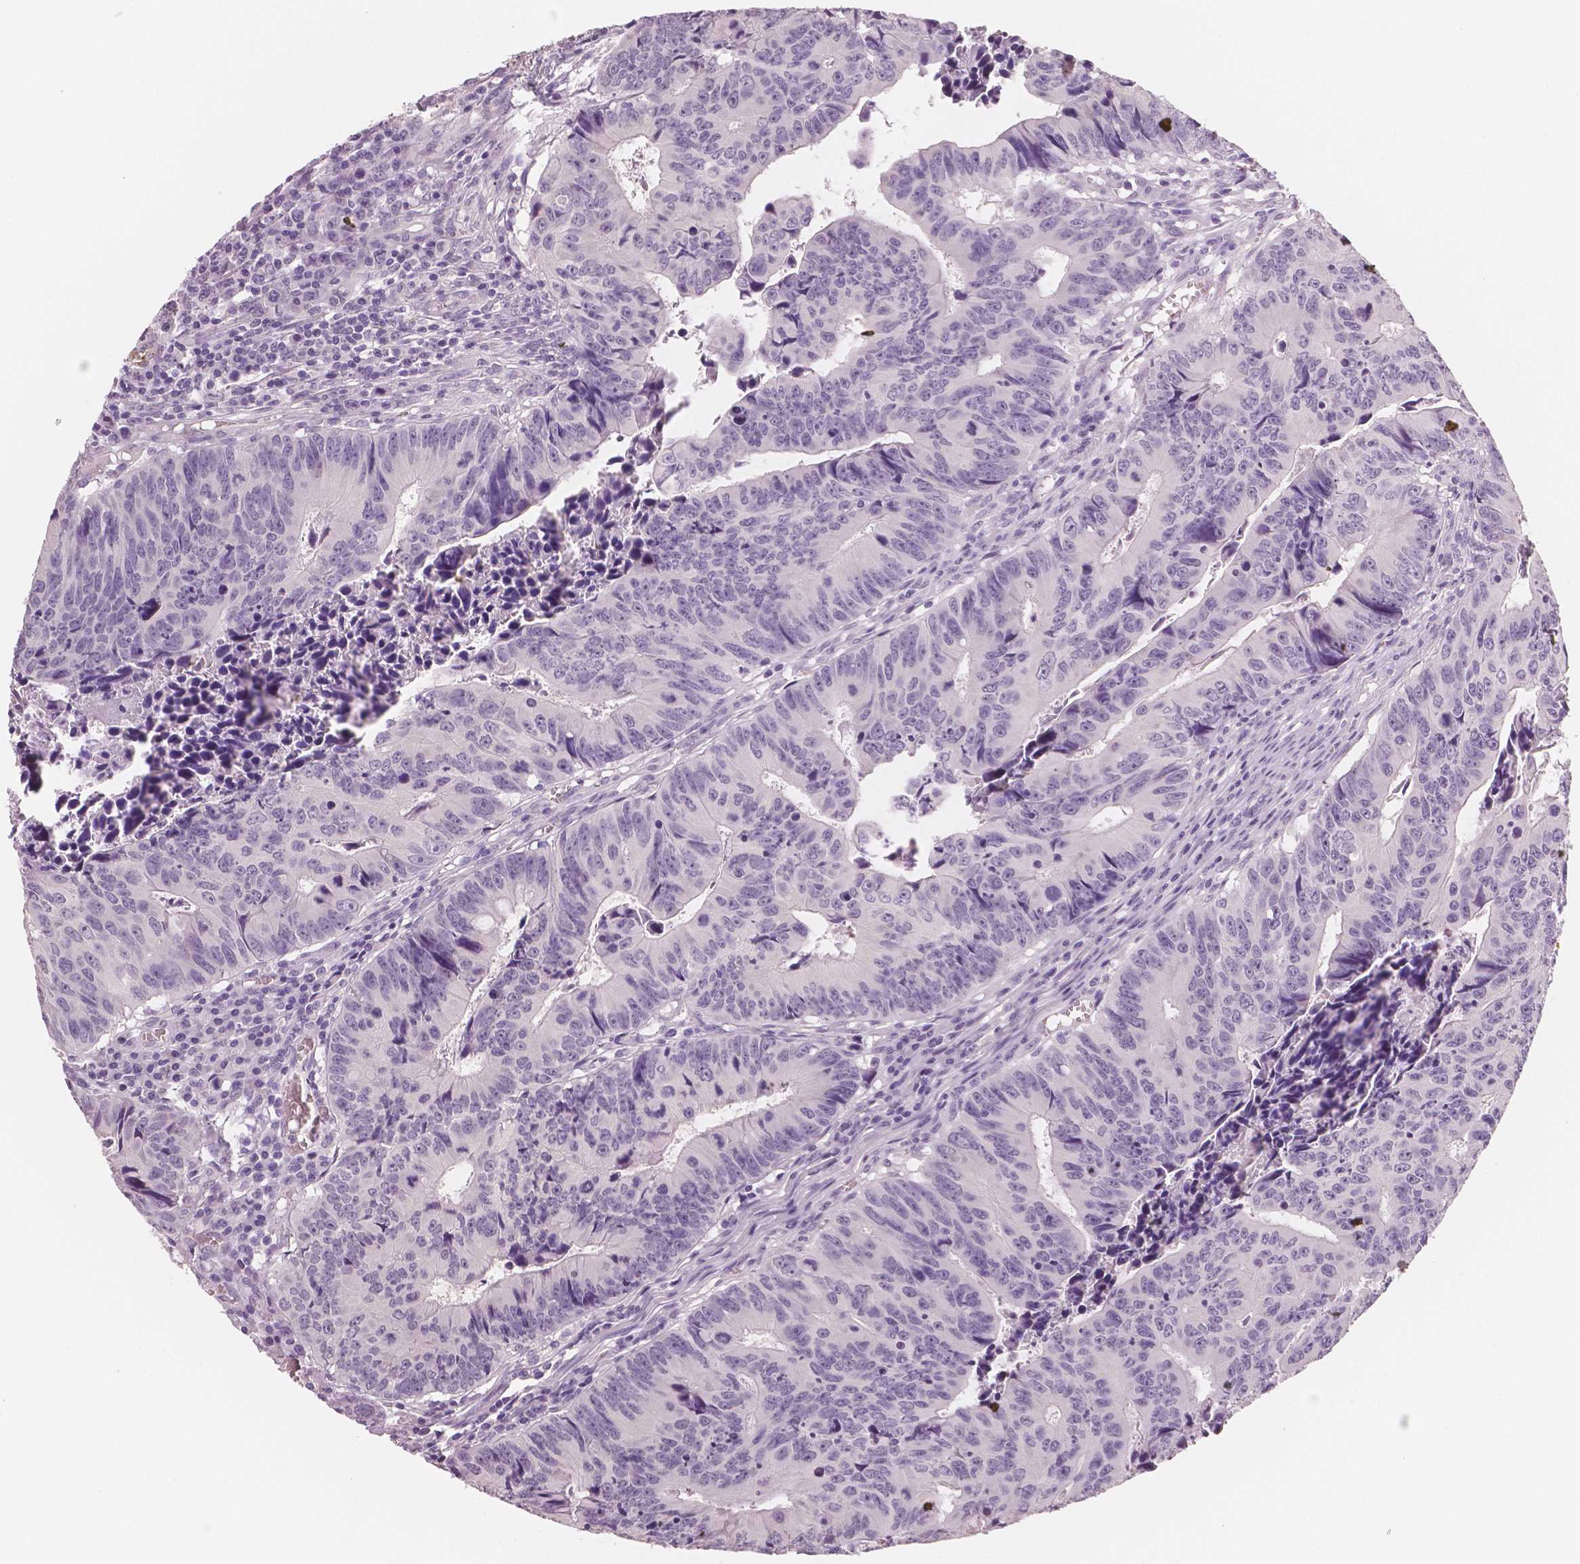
{"staining": {"intensity": "negative", "quantity": "none", "location": "none"}, "tissue": "colorectal cancer", "cell_type": "Tumor cells", "image_type": "cancer", "snomed": [{"axis": "morphology", "description": "Adenocarcinoma, NOS"}, {"axis": "topography", "description": "Colon"}], "caption": "High magnification brightfield microscopy of adenocarcinoma (colorectal) stained with DAB (3,3'-diaminobenzidine) (brown) and counterstained with hematoxylin (blue): tumor cells show no significant staining.", "gene": "TSPAN7", "patient": {"sex": "female", "age": 87}}